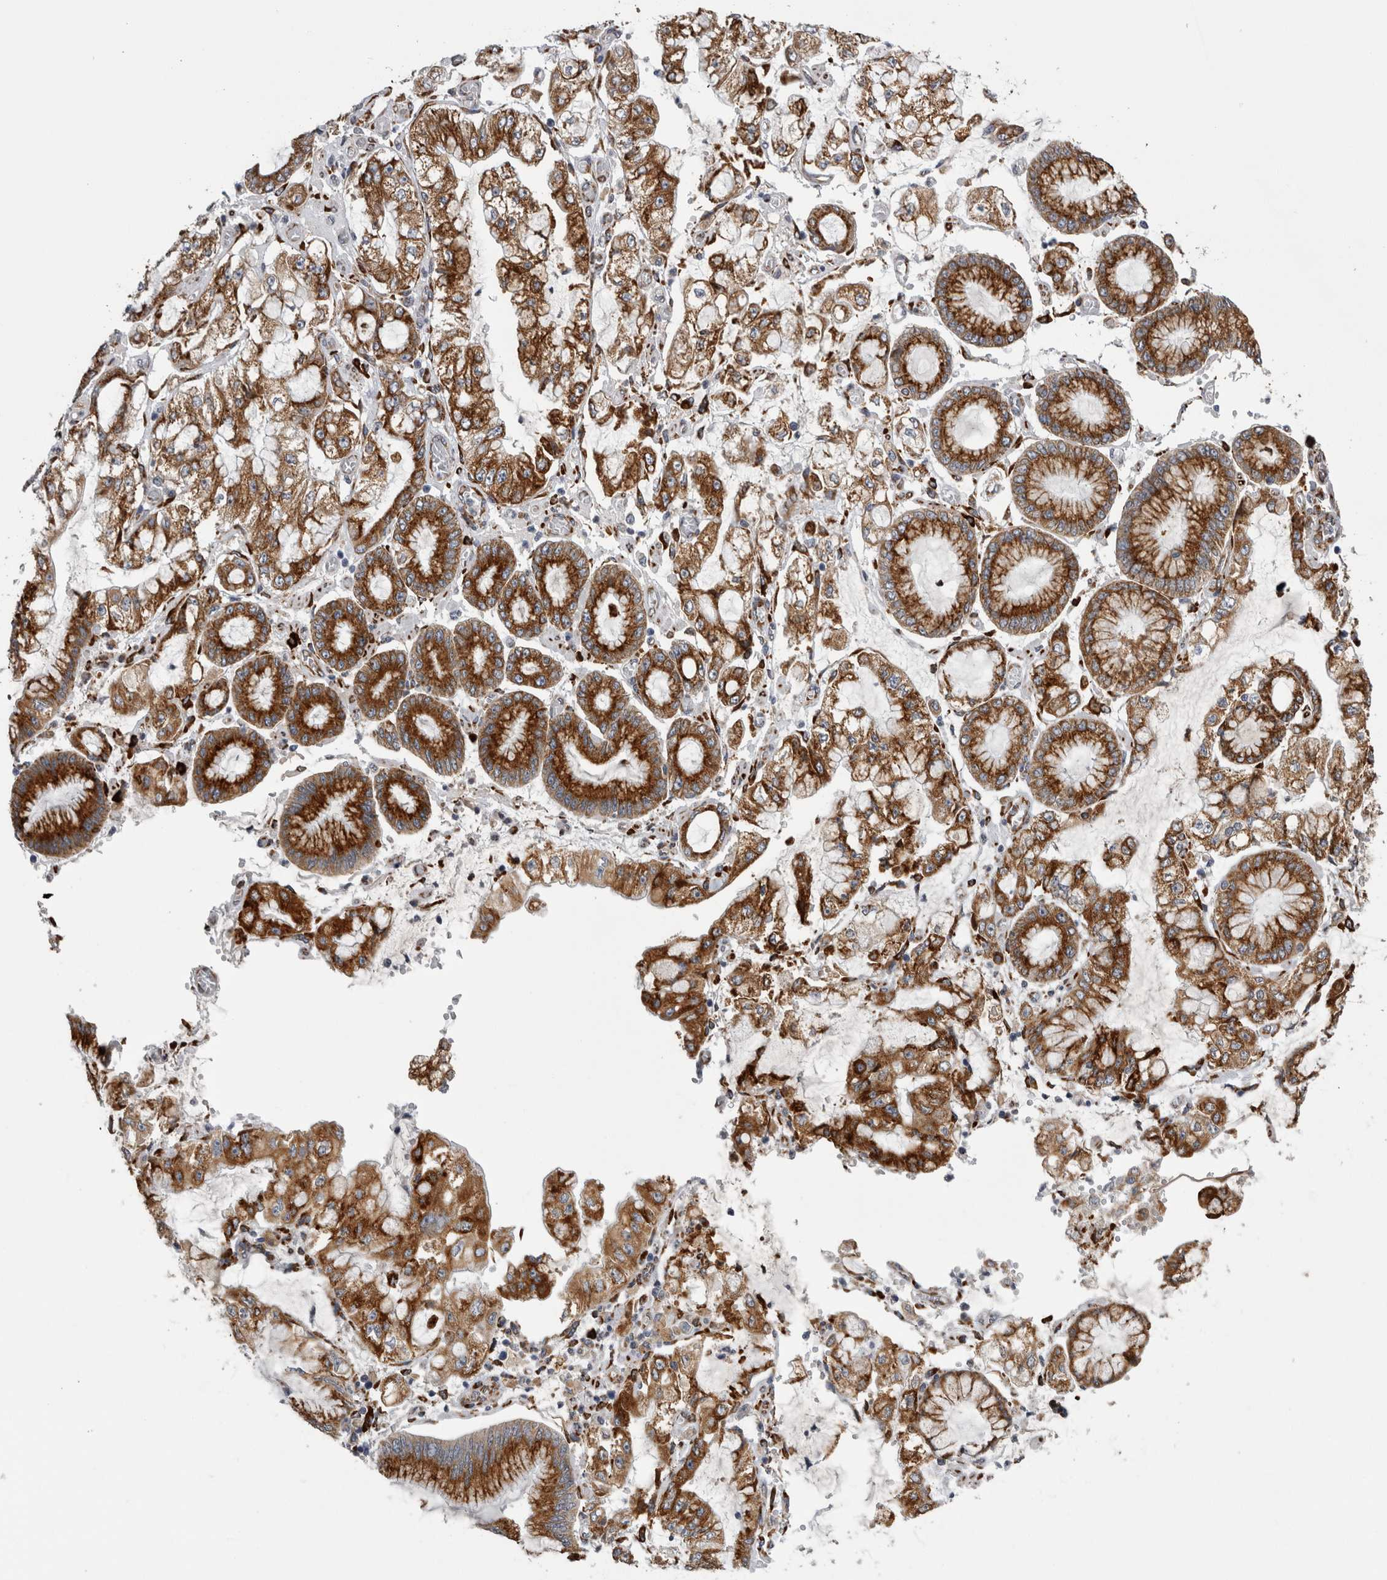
{"staining": {"intensity": "strong", "quantity": ">75%", "location": "cytoplasmic/membranous"}, "tissue": "stomach cancer", "cell_type": "Tumor cells", "image_type": "cancer", "snomed": [{"axis": "morphology", "description": "Adenocarcinoma, NOS"}, {"axis": "topography", "description": "Stomach"}], "caption": "Brown immunohistochemical staining in stomach cancer (adenocarcinoma) displays strong cytoplasmic/membranous expression in approximately >75% of tumor cells.", "gene": "FHIP2B", "patient": {"sex": "male", "age": 76}}